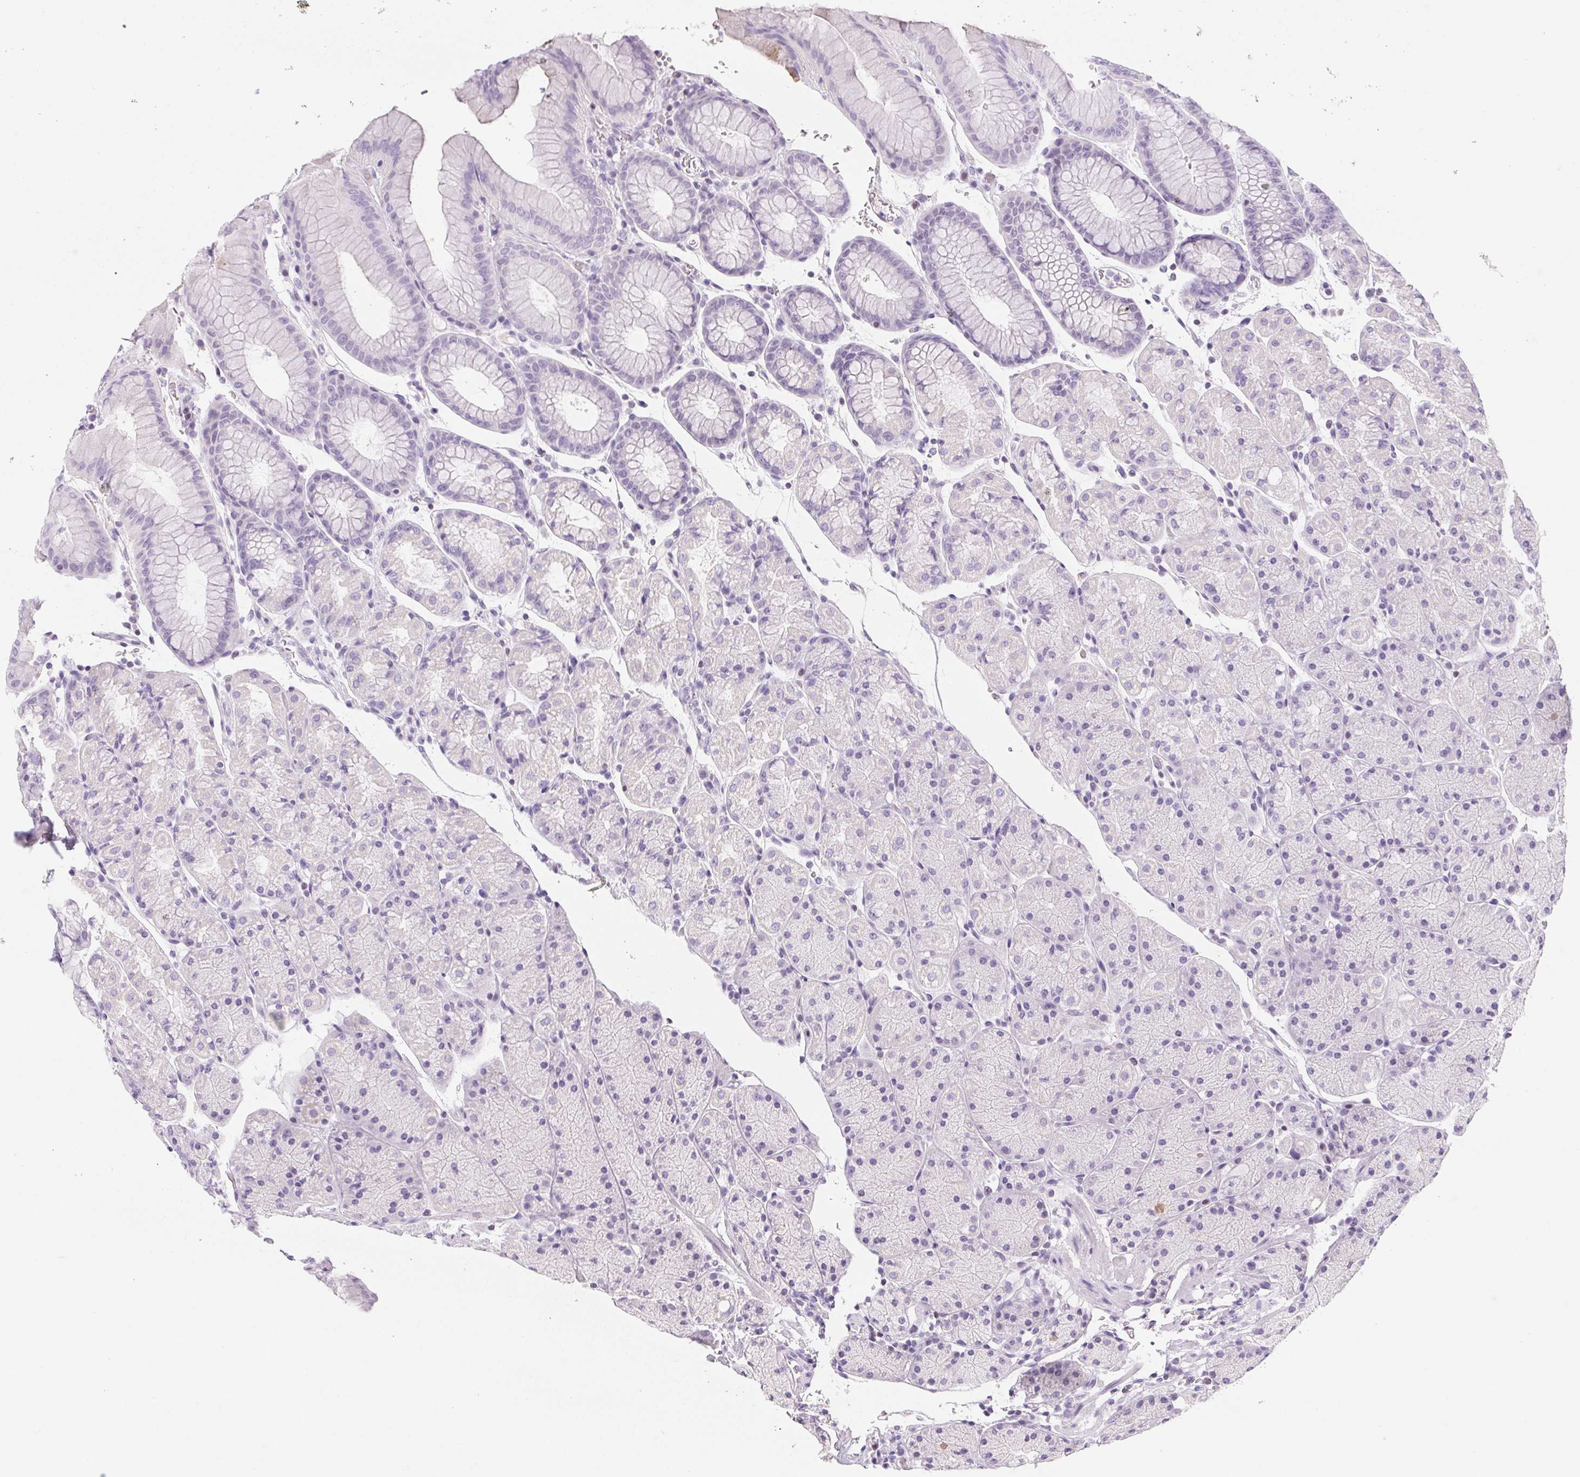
{"staining": {"intensity": "negative", "quantity": "none", "location": "none"}, "tissue": "stomach", "cell_type": "Glandular cells", "image_type": "normal", "snomed": [{"axis": "morphology", "description": "Normal tissue, NOS"}, {"axis": "topography", "description": "Stomach, upper"}, {"axis": "topography", "description": "Stomach"}], "caption": "DAB (3,3'-diaminobenzidine) immunohistochemical staining of normal stomach demonstrates no significant expression in glandular cells.", "gene": "BEND2", "patient": {"sex": "male", "age": 76}}